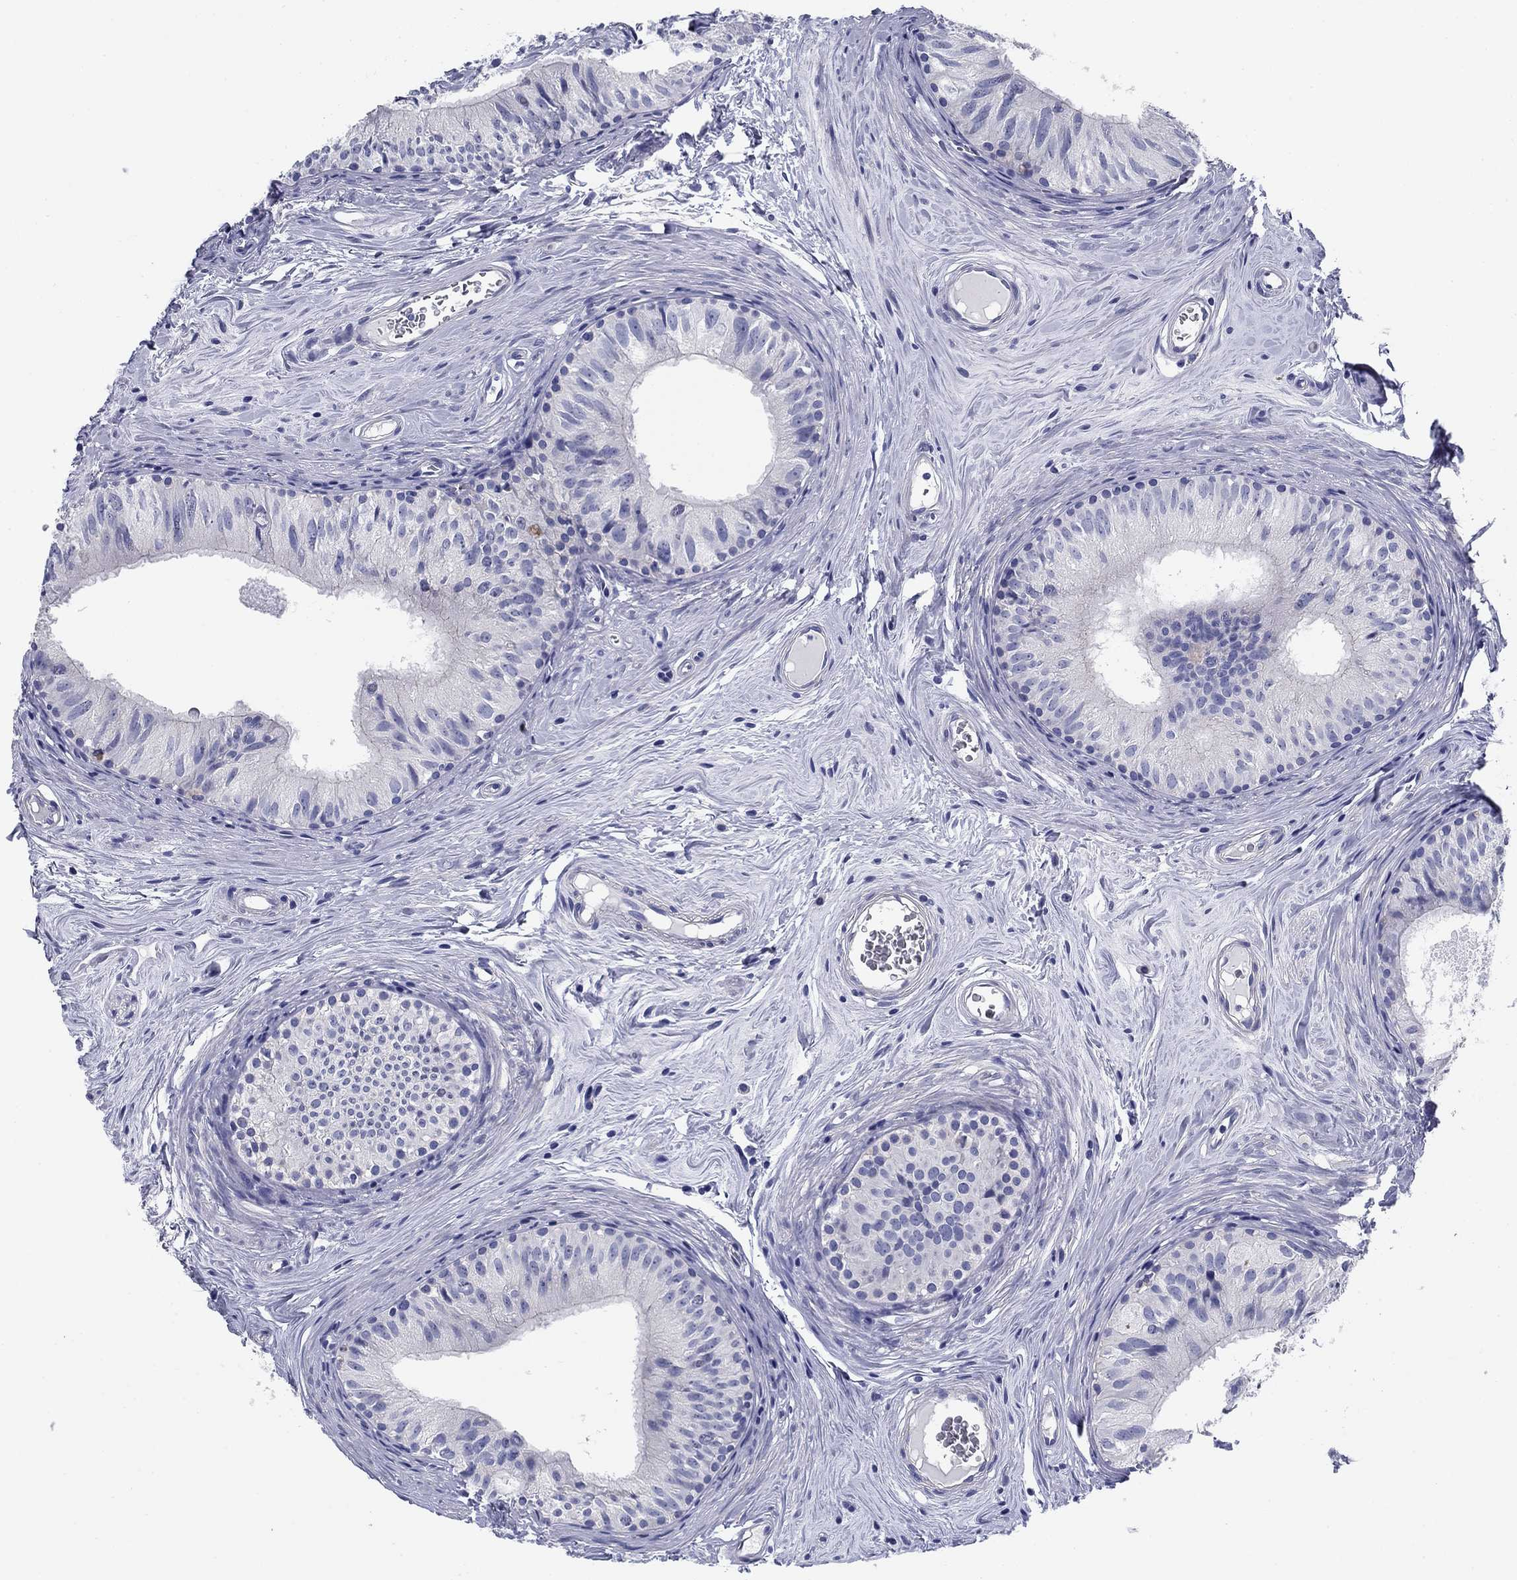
{"staining": {"intensity": "negative", "quantity": "none", "location": "none"}, "tissue": "epididymis", "cell_type": "Glandular cells", "image_type": "normal", "snomed": [{"axis": "morphology", "description": "Normal tissue, NOS"}, {"axis": "topography", "description": "Epididymis"}], "caption": "The photomicrograph demonstrates no significant positivity in glandular cells of epididymis.", "gene": "PRKCG", "patient": {"sex": "male", "age": 52}}